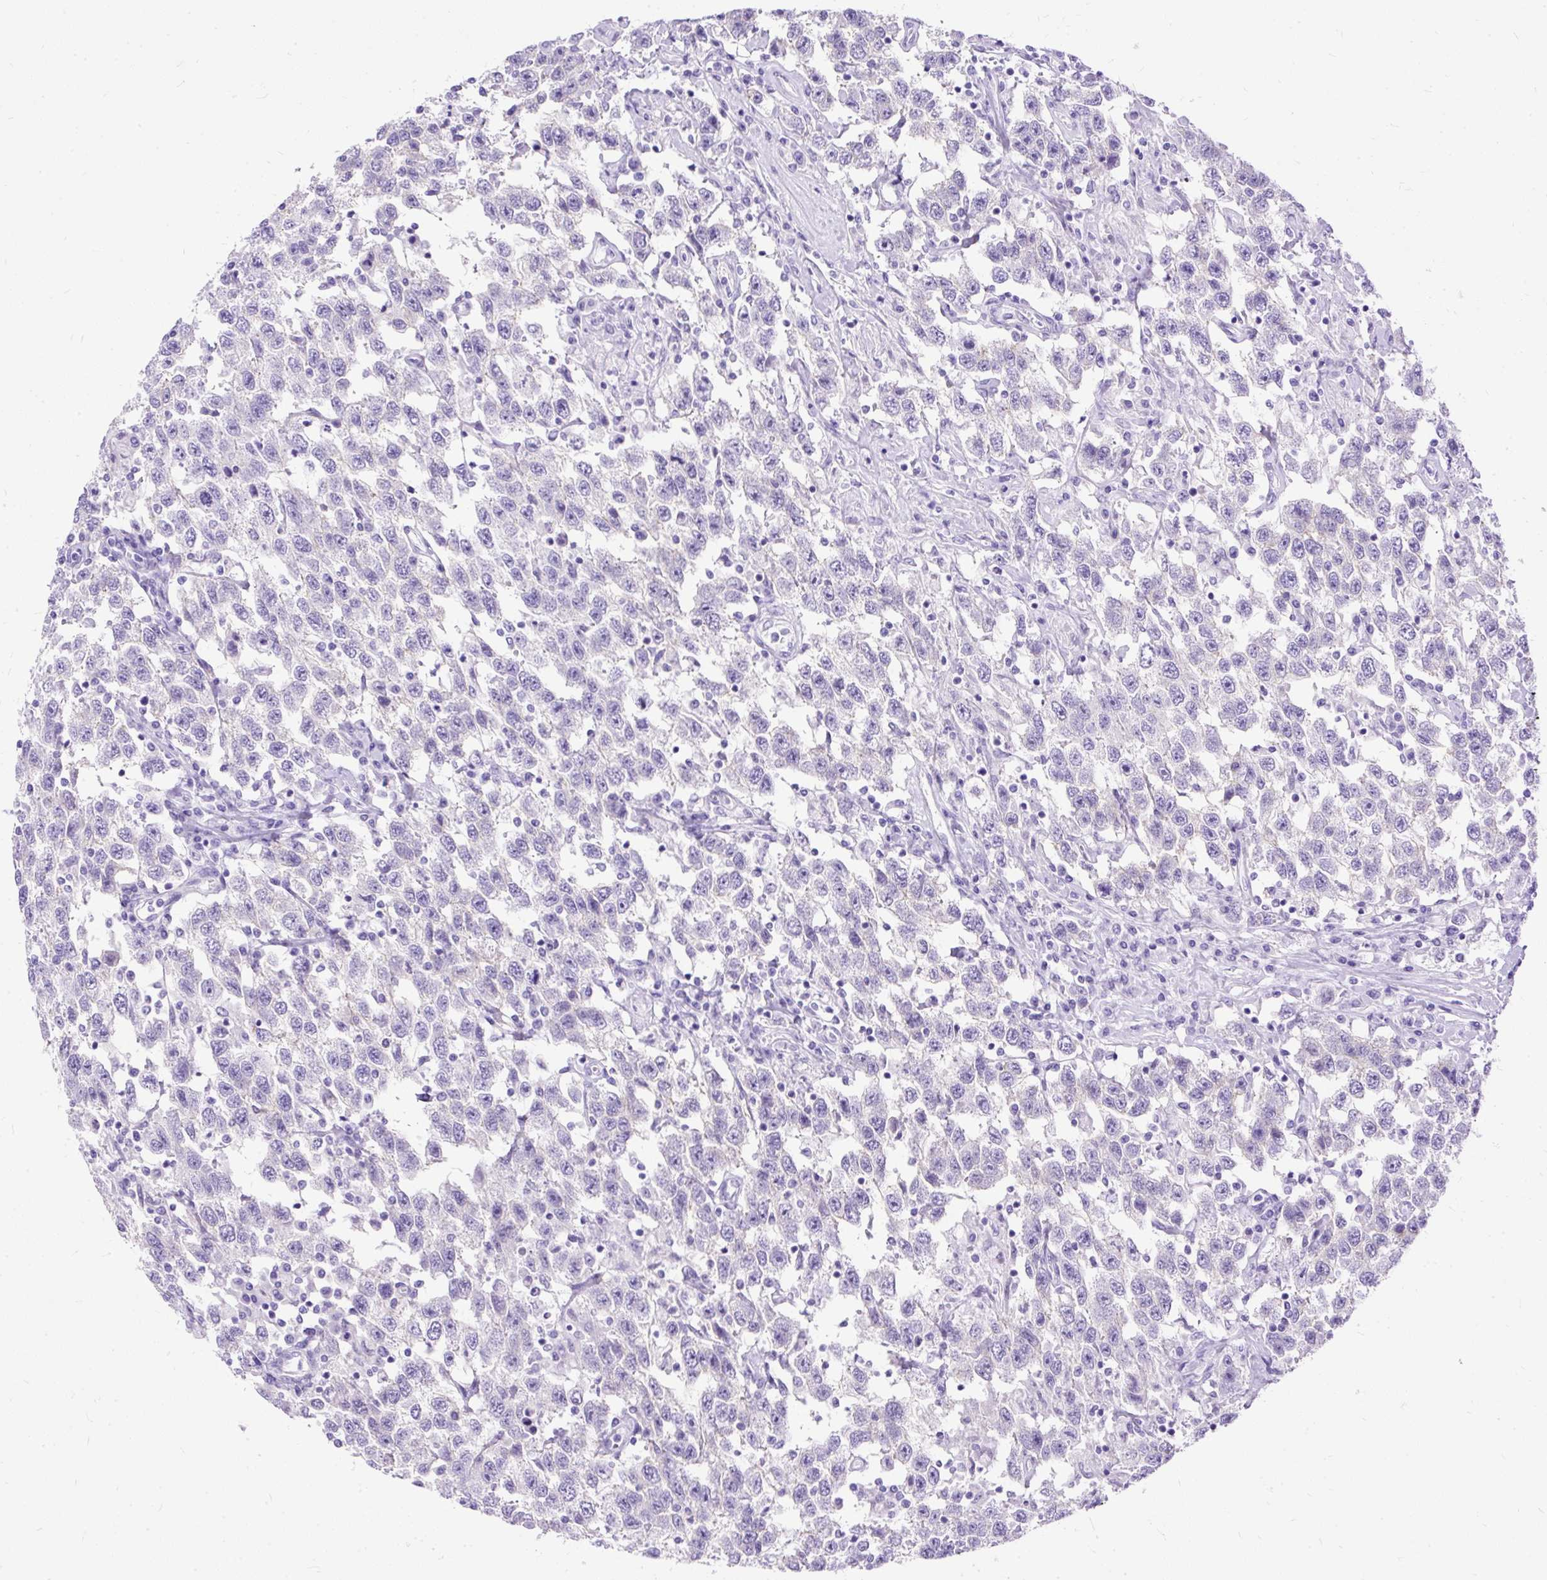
{"staining": {"intensity": "negative", "quantity": "none", "location": "none"}, "tissue": "testis cancer", "cell_type": "Tumor cells", "image_type": "cancer", "snomed": [{"axis": "morphology", "description": "Seminoma, NOS"}, {"axis": "topography", "description": "Testis"}], "caption": "This histopathology image is of testis cancer stained with IHC to label a protein in brown with the nuclei are counter-stained blue. There is no positivity in tumor cells. (Stains: DAB (3,3'-diaminobenzidine) immunohistochemistry with hematoxylin counter stain, Microscopy: brightfield microscopy at high magnification).", "gene": "HEY1", "patient": {"sex": "male", "age": 41}}